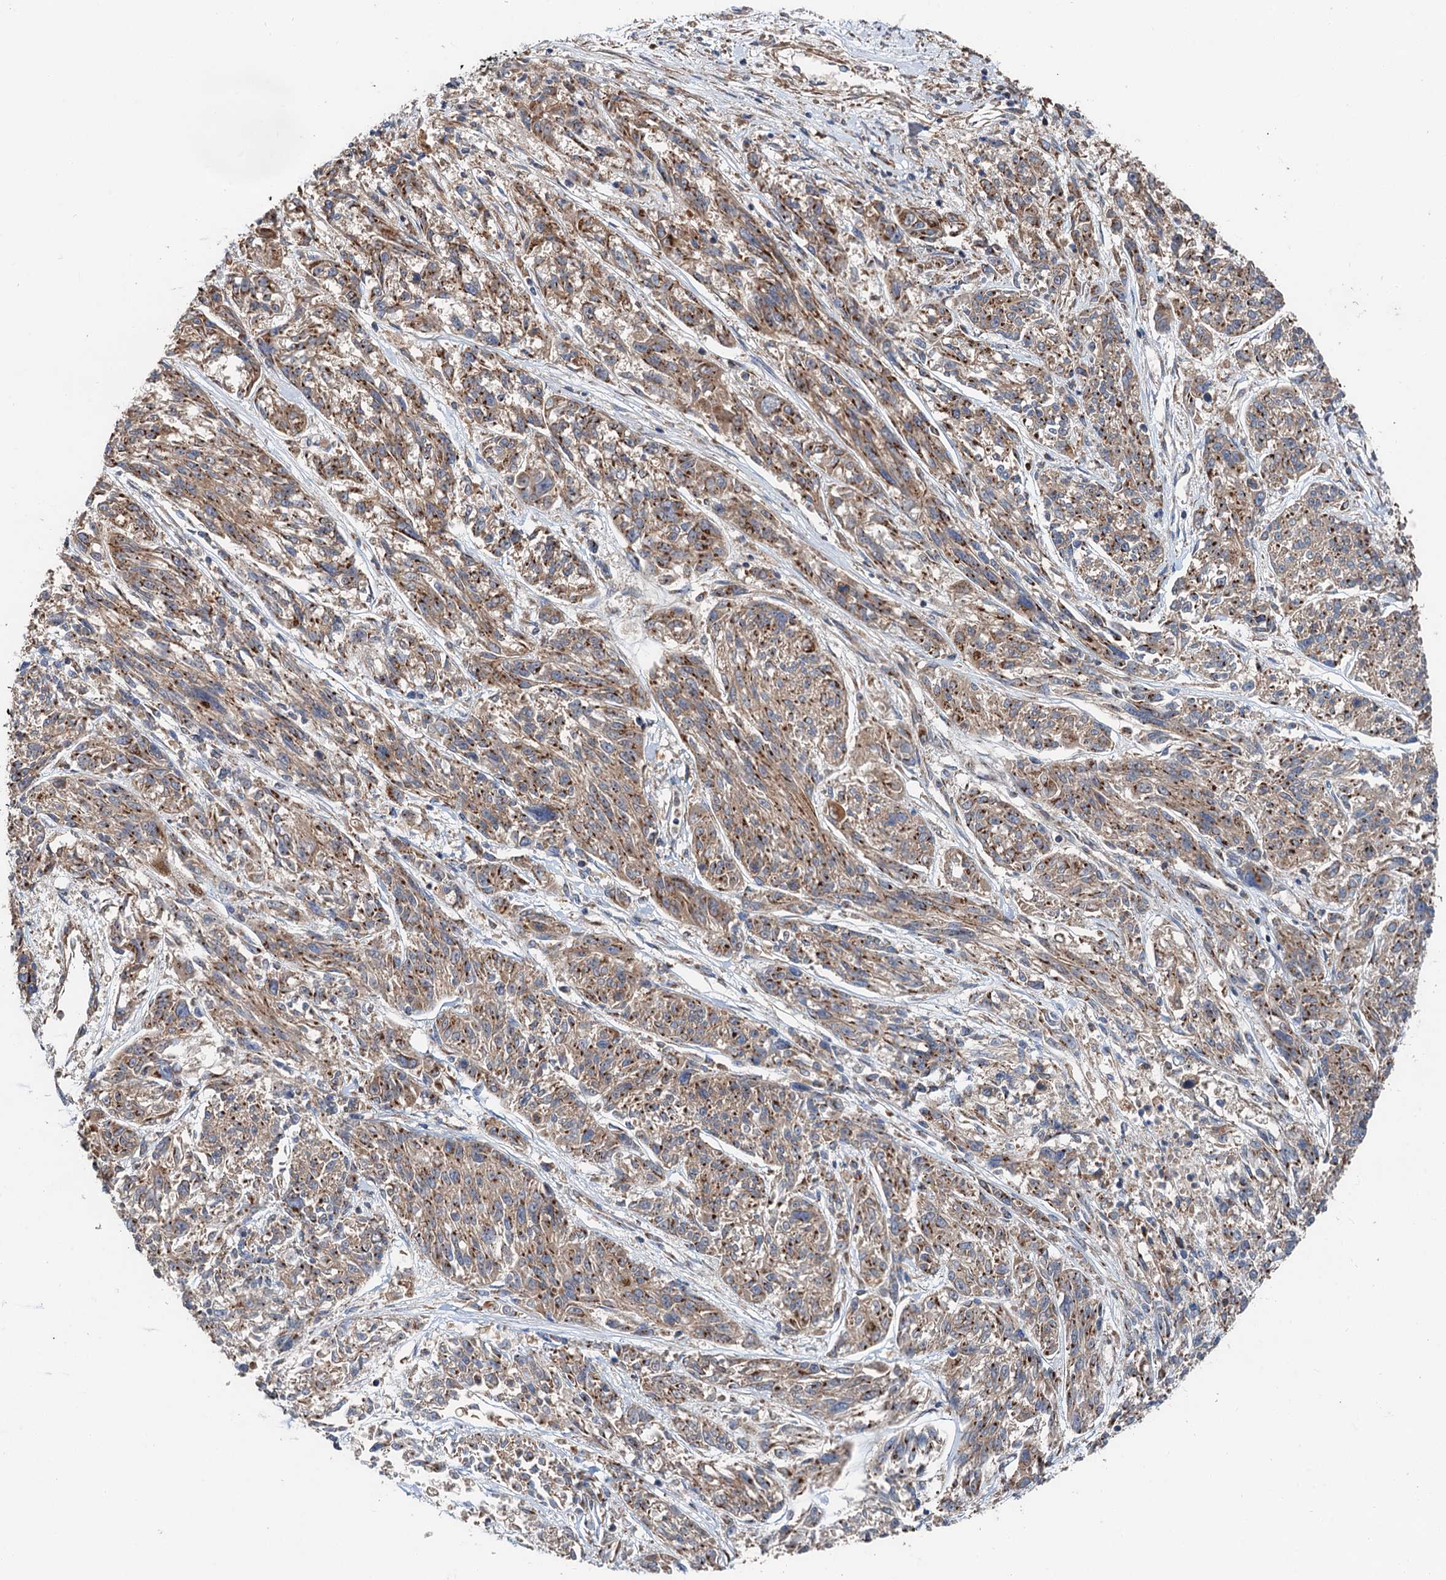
{"staining": {"intensity": "moderate", "quantity": ">75%", "location": "cytoplasmic/membranous"}, "tissue": "melanoma", "cell_type": "Tumor cells", "image_type": "cancer", "snomed": [{"axis": "morphology", "description": "Malignant melanoma, NOS"}, {"axis": "topography", "description": "Skin"}], "caption": "Tumor cells reveal moderate cytoplasmic/membranous positivity in about >75% of cells in malignant melanoma.", "gene": "ANKRD26", "patient": {"sex": "male", "age": 53}}